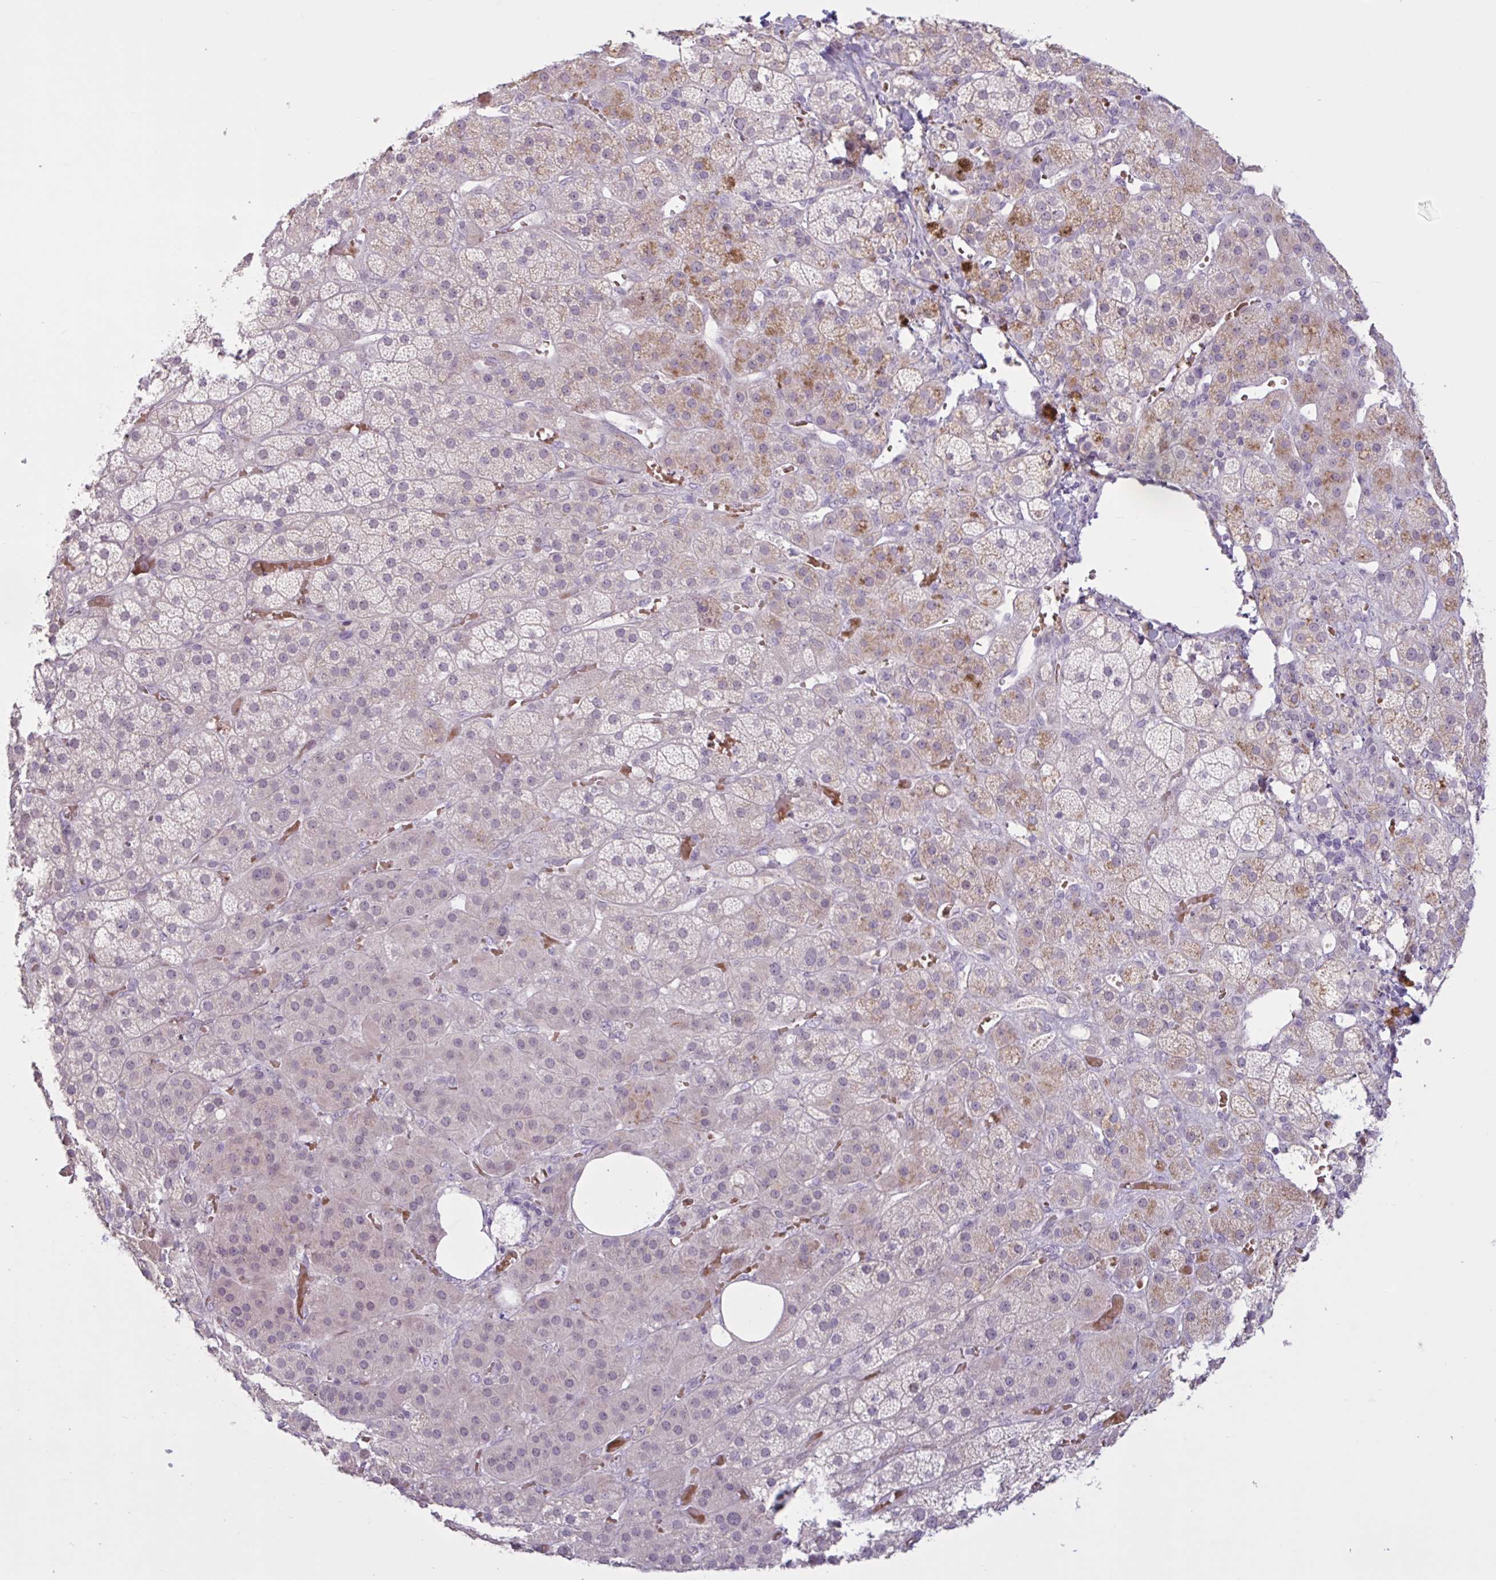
{"staining": {"intensity": "moderate", "quantity": "25%-75%", "location": "cytoplasmic/membranous"}, "tissue": "adrenal gland", "cell_type": "Glandular cells", "image_type": "normal", "snomed": [{"axis": "morphology", "description": "Normal tissue, NOS"}, {"axis": "topography", "description": "Adrenal gland"}], "caption": "Immunohistochemical staining of benign human adrenal gland displays moderate cytoplasmic/membranous protein staining in approximately 25%-75% of glandular cells. The protein of interest is shown in brown color, while the nuclei are stained blue.", "gene": "ENSG00000281613", "patient": {"sex": "male", "age": 57}}